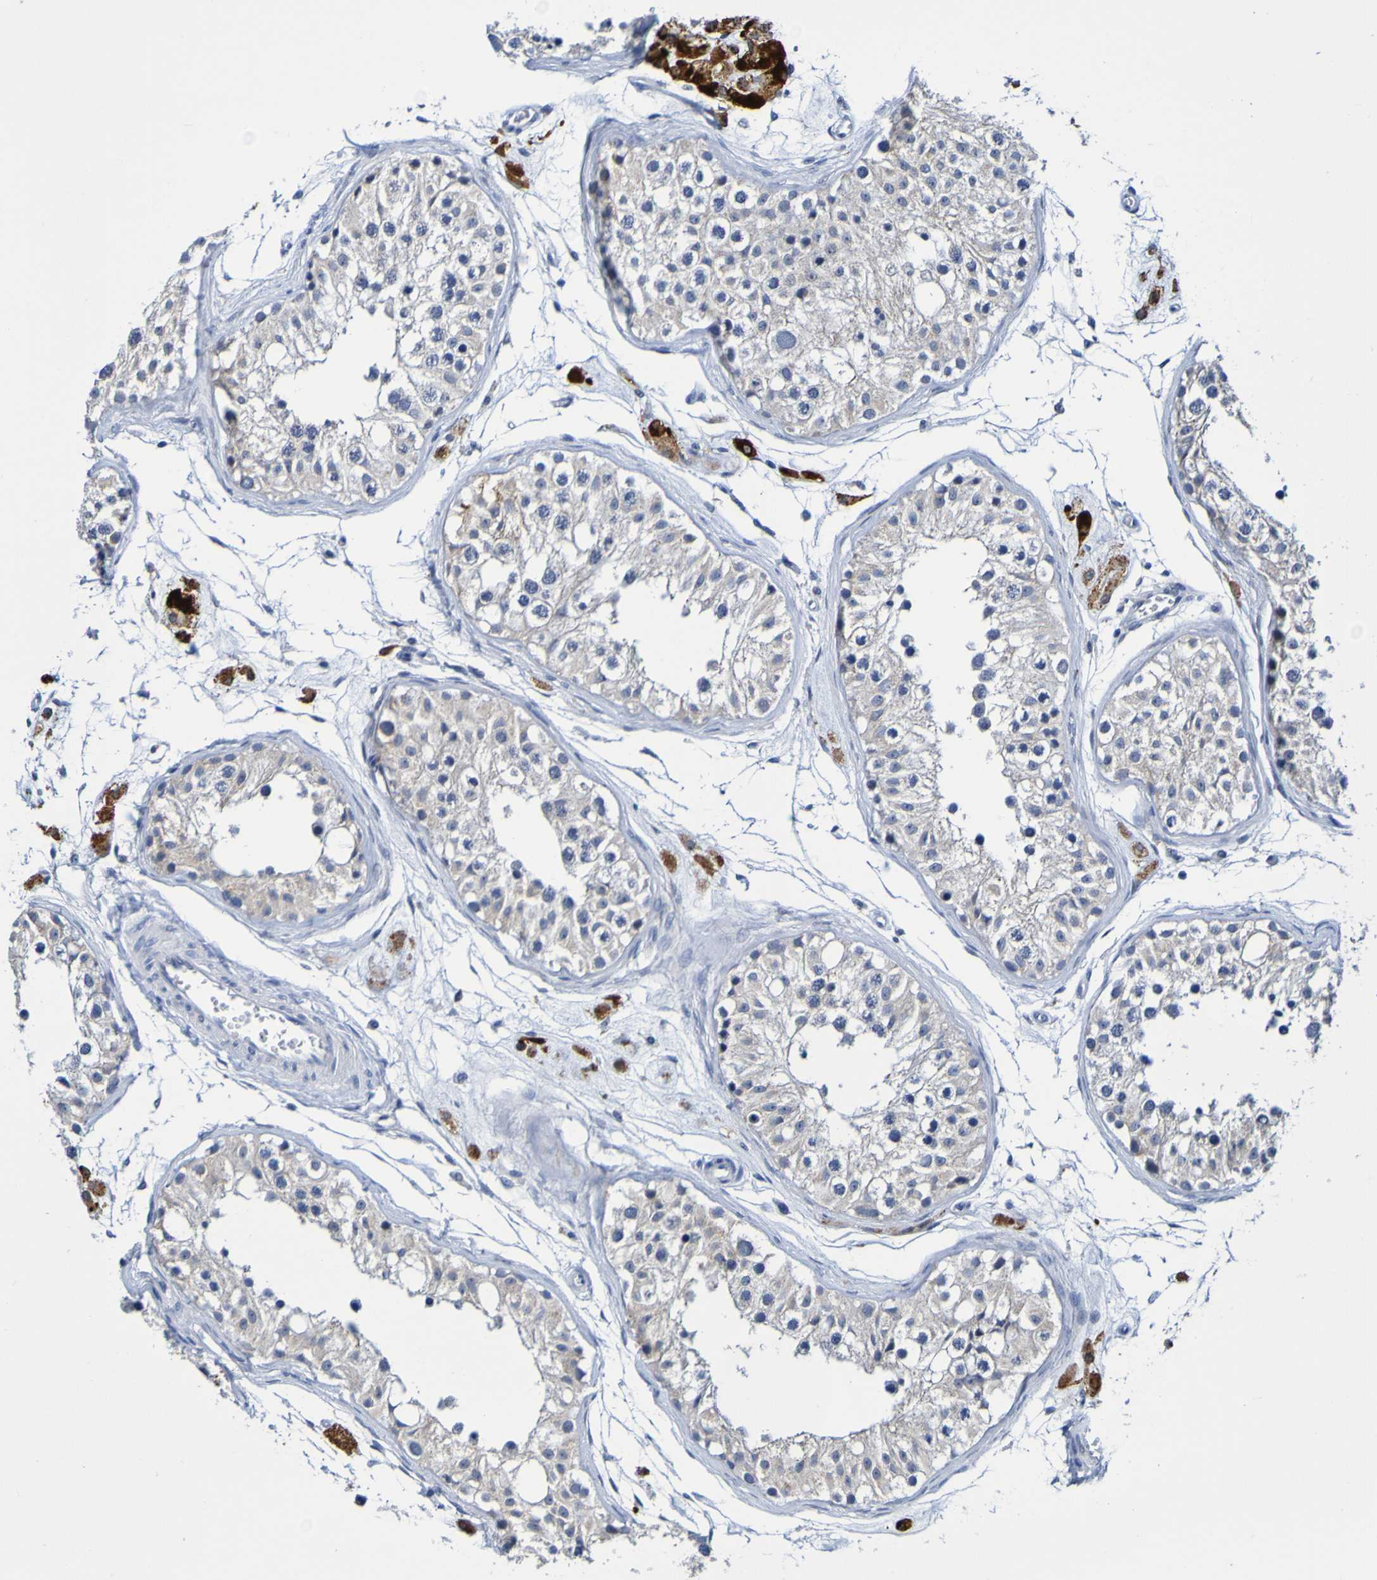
{"staining": {"intensity": "negative", "quantity": "none", "location": "none"}, "tissue": "testis", "cell_type": "Cells in seminiferous ducts", "image_type": "normal", "snomed": [{"axis": "morphology", "description": "Normal tissue, NOS"}, {"axis": "morphology", "description": "Adenocarcinoma, metastatic, NOS"}, {"axis": "topography", "description": "Testis"}], "caption": "Benign testis was stained to show a protein in brown. There is no significant positivity in cells in seminiferous ducts.", "gene": "VMA21", "patient": {"sex": "male", "age": 26}}